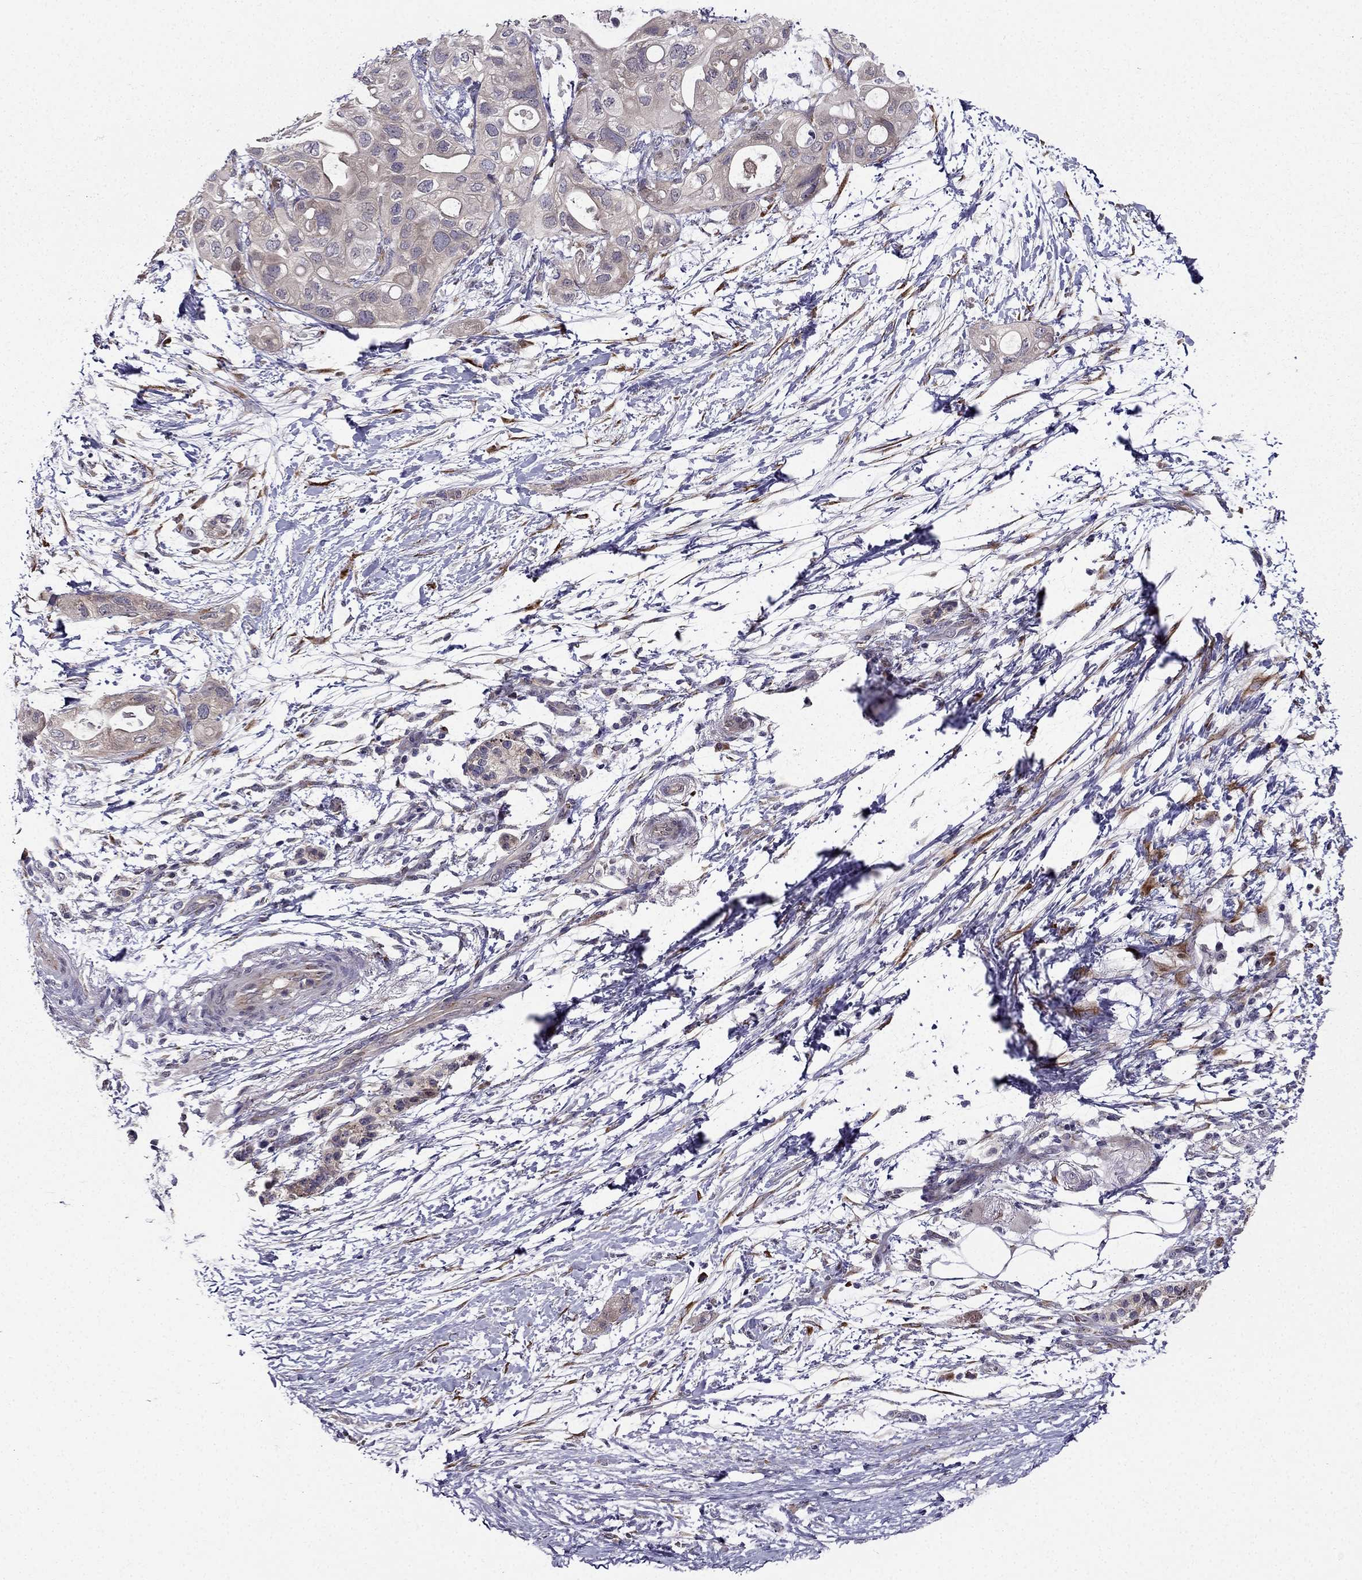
{"staining": {"intensity": "weak", "quantity": "<25%", "location": "cytoplasmic/membranous"}, "tissue": "pancreatic cancer", "cell_type": "Tumor cells", "image_type": "cancer", "snomed": [{"axis": "morphology", "description": "Adenocarcinoma, NOS"}, {"axis": "topography", "description": "Pancreas"}], "caption": "A micrograph of adenocarcinoma (pancreatic) stained for a protein reveals no brown staining in tumor cells.", "gene": "ARHGEF28", "patient": {"sex": "female", "age": 72}}